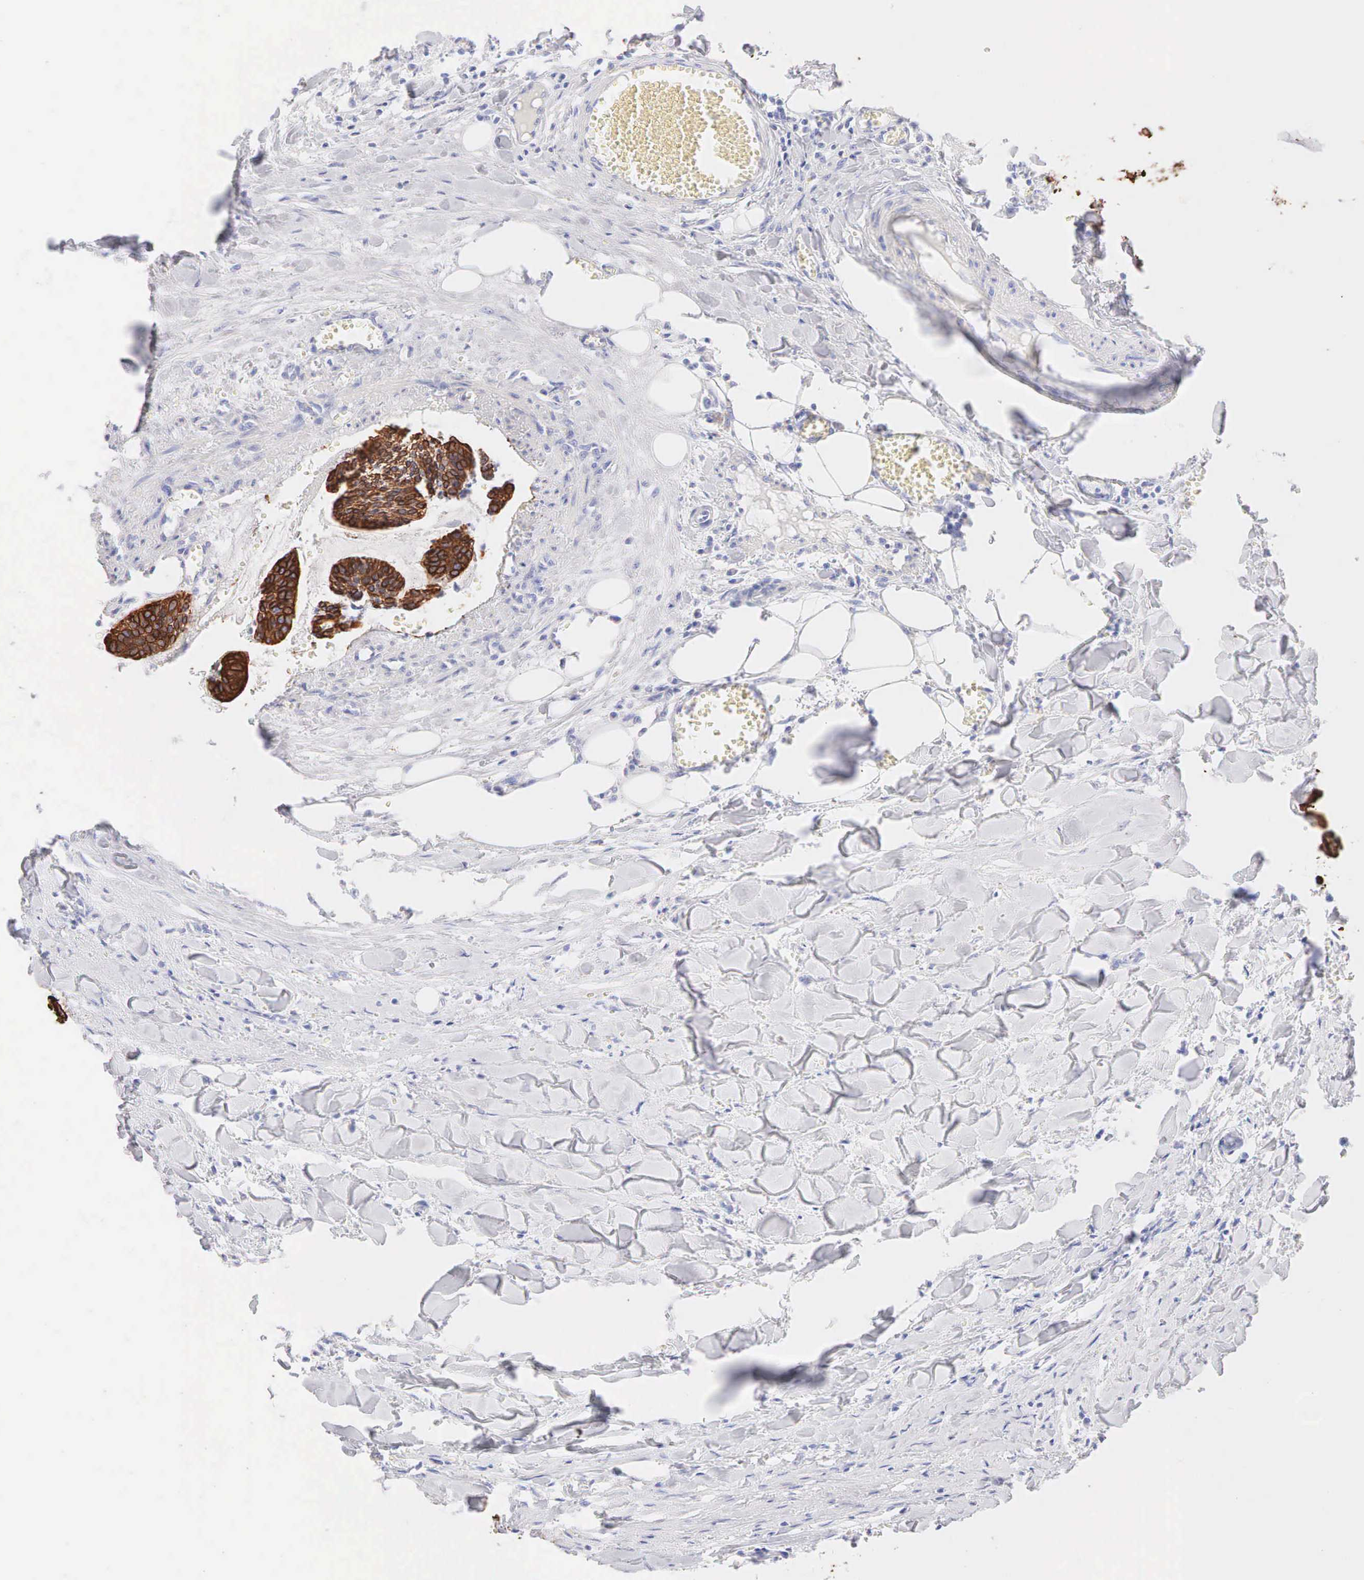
{"staining": {"intensity": "strong", "quantity": ">75%", "location": "cytoplasmic/membranous"}, "tissue": "head and neck cancer", "cell_type": "Tumor cells", "image_type": "cancer", "snomed": [{"axis": "morphology", "description": "Squamous cell carcinoma, NOS"}, {"axis": "topography", "description": "Salivary gland"}, {"axis": "topography", "description": "Head-Neck"}], "caption": "Protein expression analysis of human head and neck cancer reveals strong cytoplasmic/membranous positivity in approximately >75% of tumor cells. (Brightfield microscopy of DAB IHC at high magnification).", "gene": "KRT14", "patient": {"sex": "male", "age": 70}}